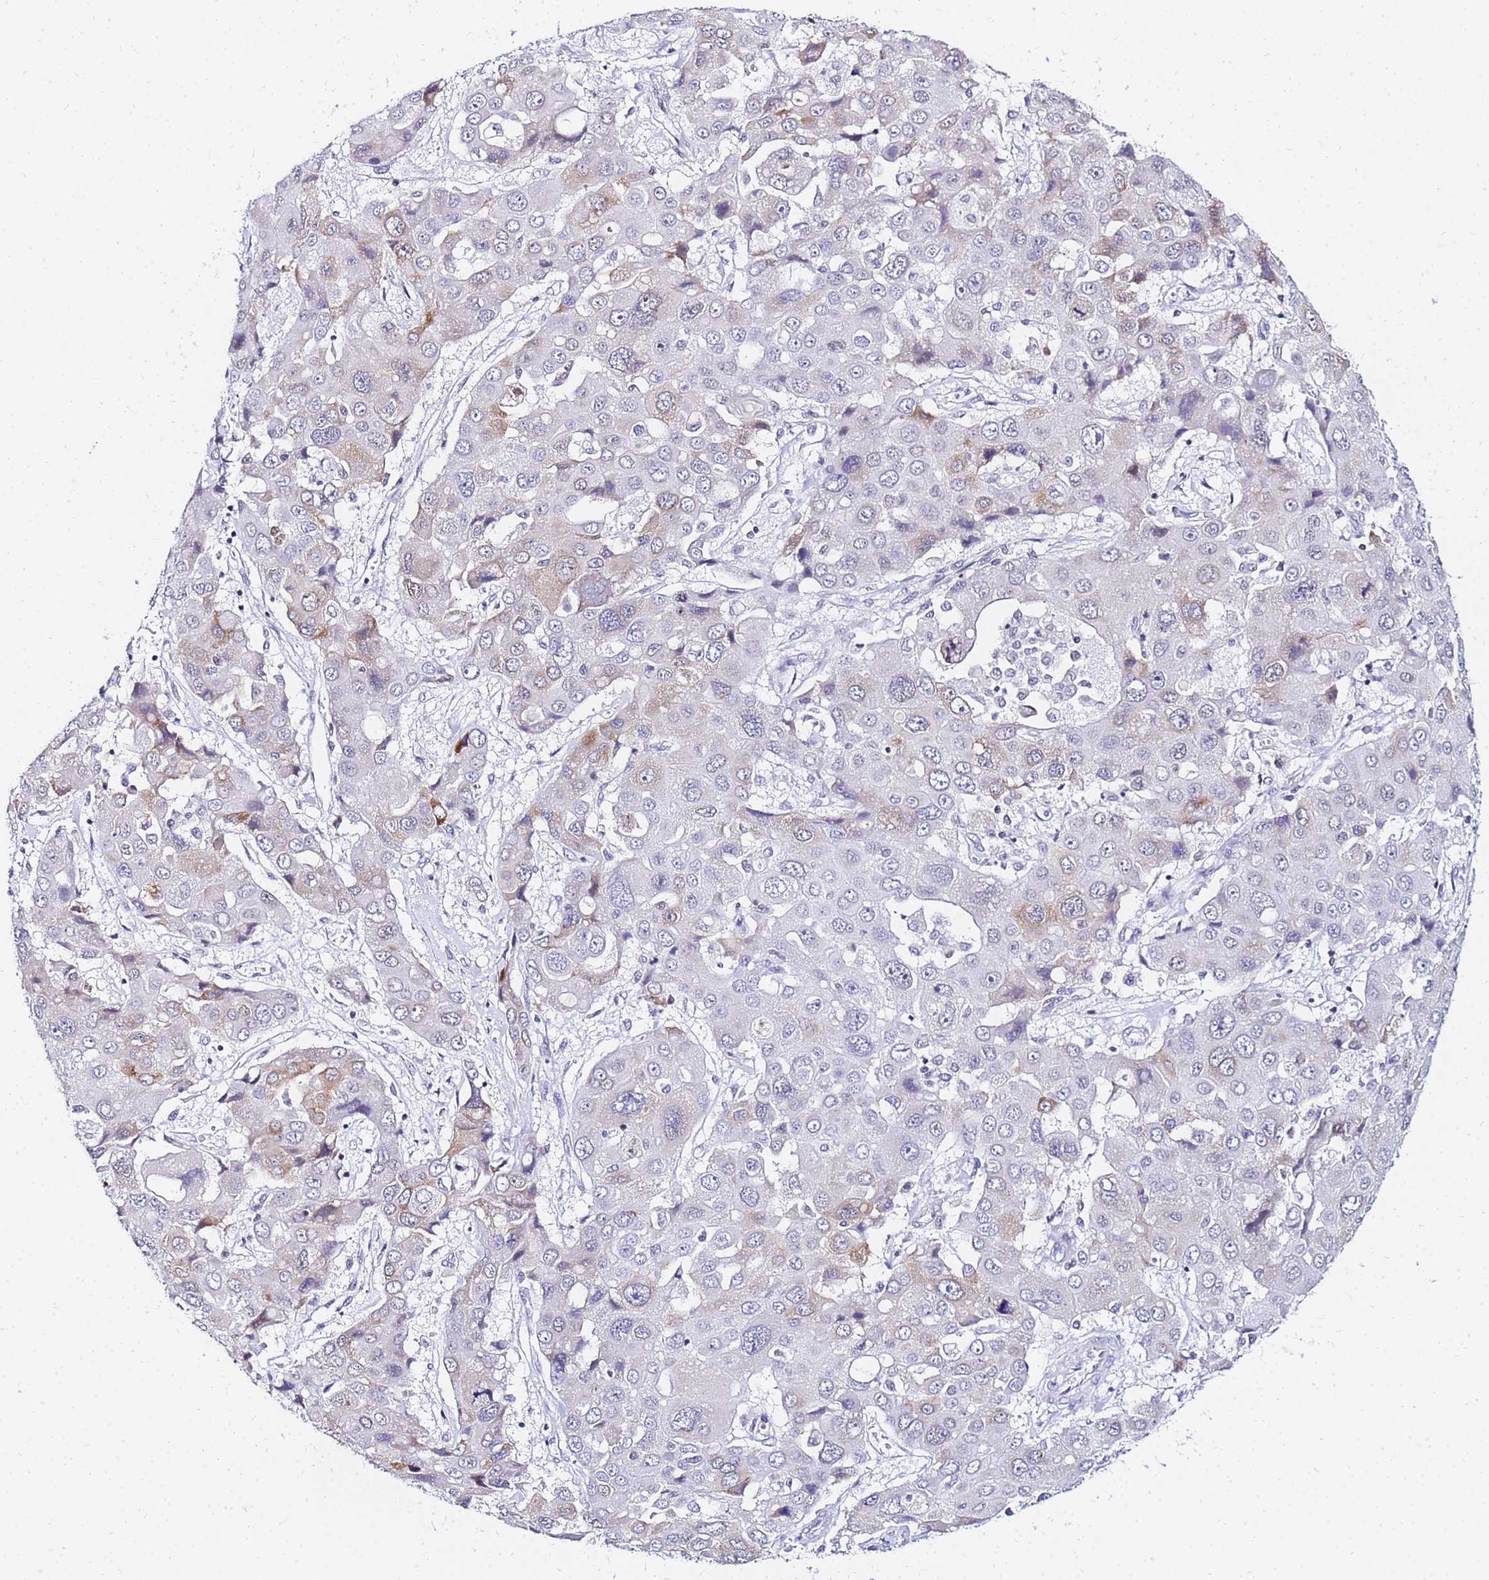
{"staining": {"intensity": "weak", "quantity": "<25%", "location": "cytoplasmic/membranous"}, "tissue": "liver cancer", "cell_type": "Tumor cells", "image_type": "cancer", "snomed": [{"axis": "morphology", "description": "Cholangiocarcinoma"}, {"axis": "topography", "description": "Liver"}], "caption": "The photomicrograph demonstrates no staining of tumor cells in liver cancer (cholangiocarcinoma).", "gene": "CKMT1A", "patient": {"sex": "male", "age": 67}}